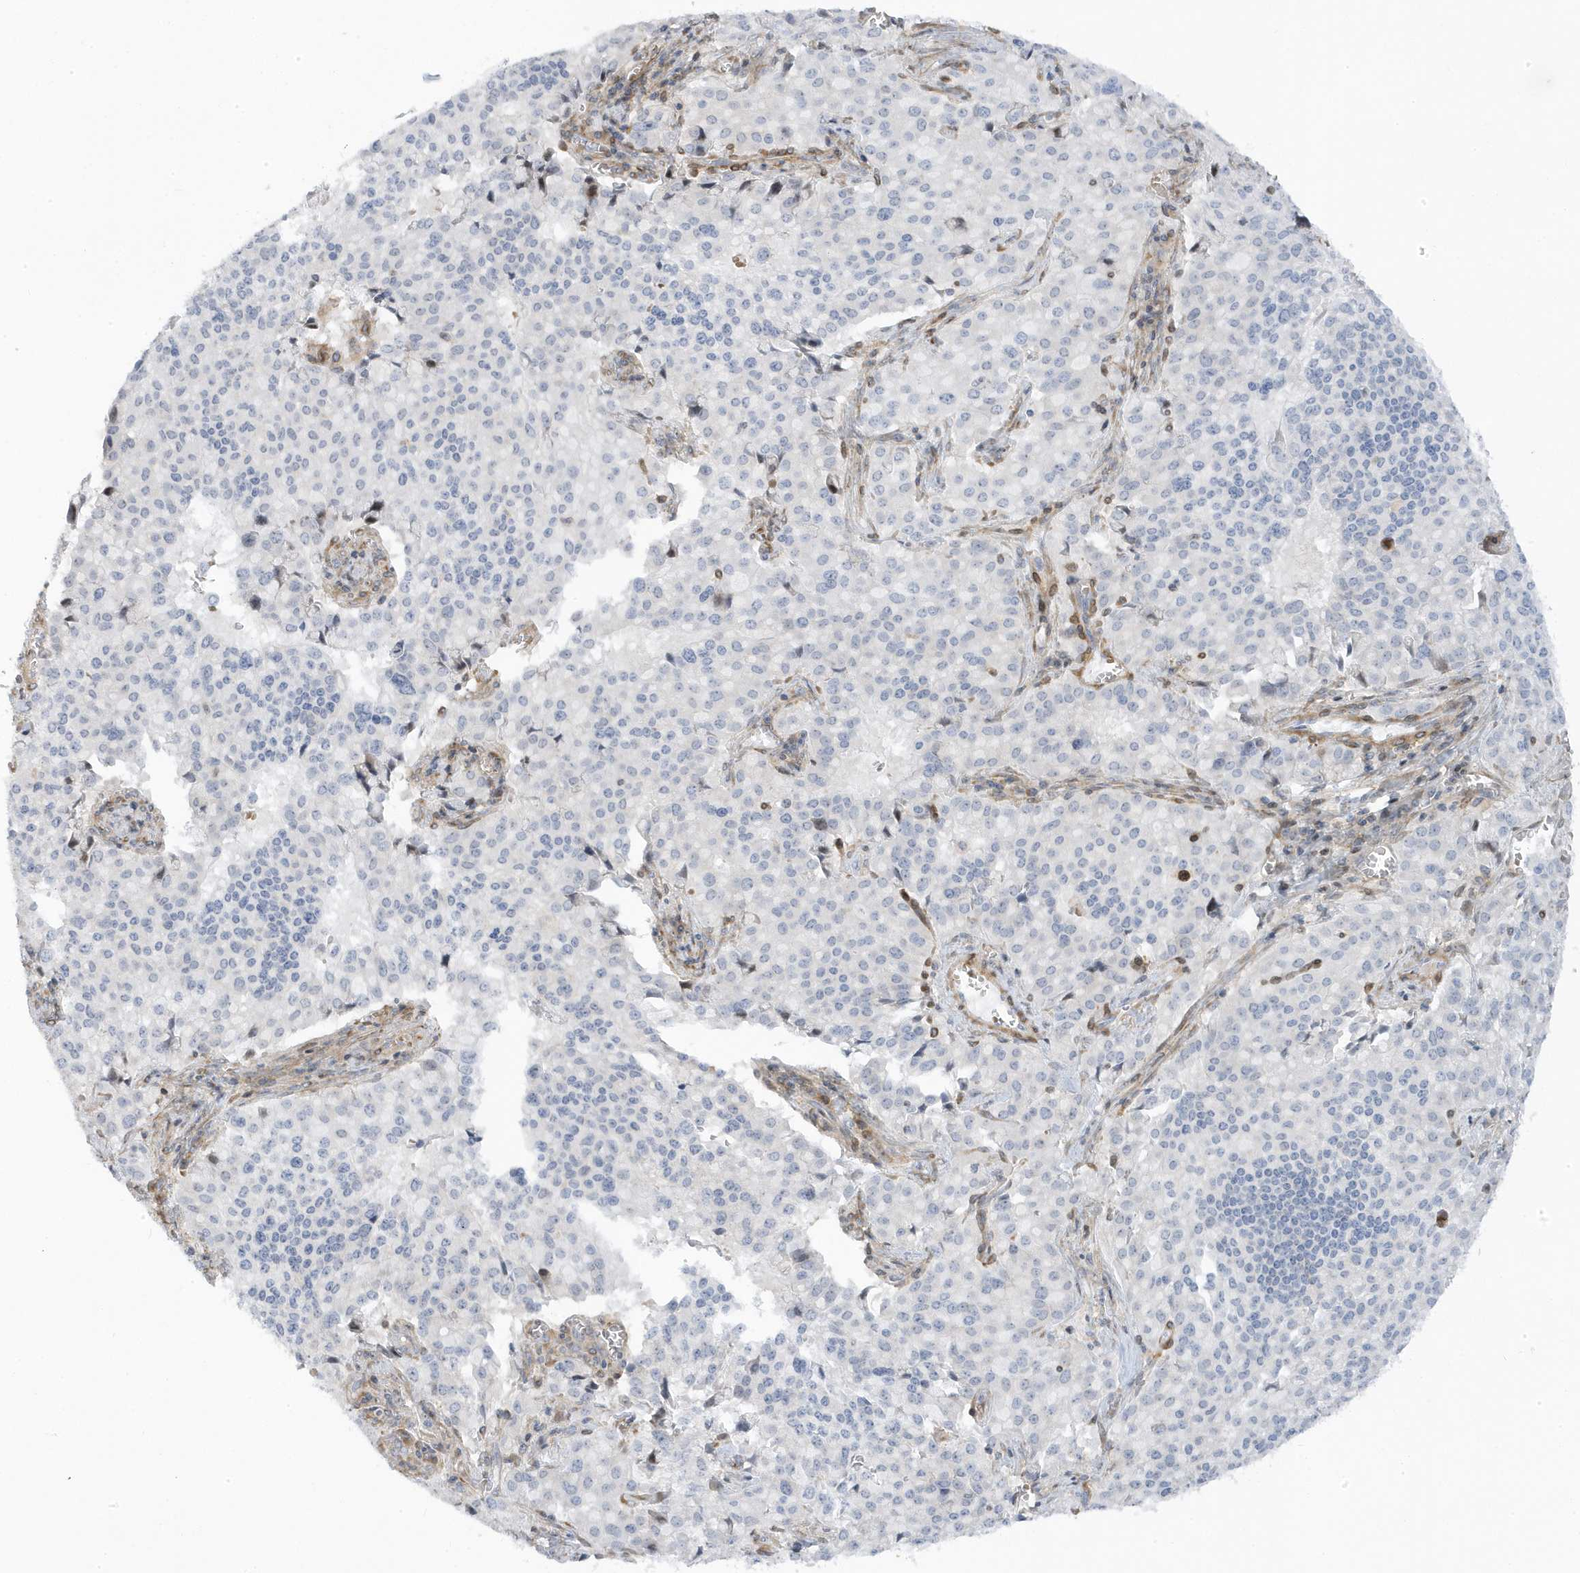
{"staining": {"intensity": "negative", "quantity": "none", "location": "none"}, "tissue": "pancreatic cancer", "cell_type": "Tumor cells", "image_type": "cancer", "snomed": [{"axis": "morphology", "description": "Adenocarcinoma, NOS"}, {"axis": "topography", "description": "Pancreas"}], "caption": "The histopathology image displays no staining of tumor cells in pancreatic cancer. The staining was performed using DAB (3,3'-diaminobenzidine) to visualize the protein expression in brown, while the nuclei were stained in blue with hematoxylin (Magnification: 20x).", "gene": "MAP7D3", "patient": {"sex": "male", "age": 65}}